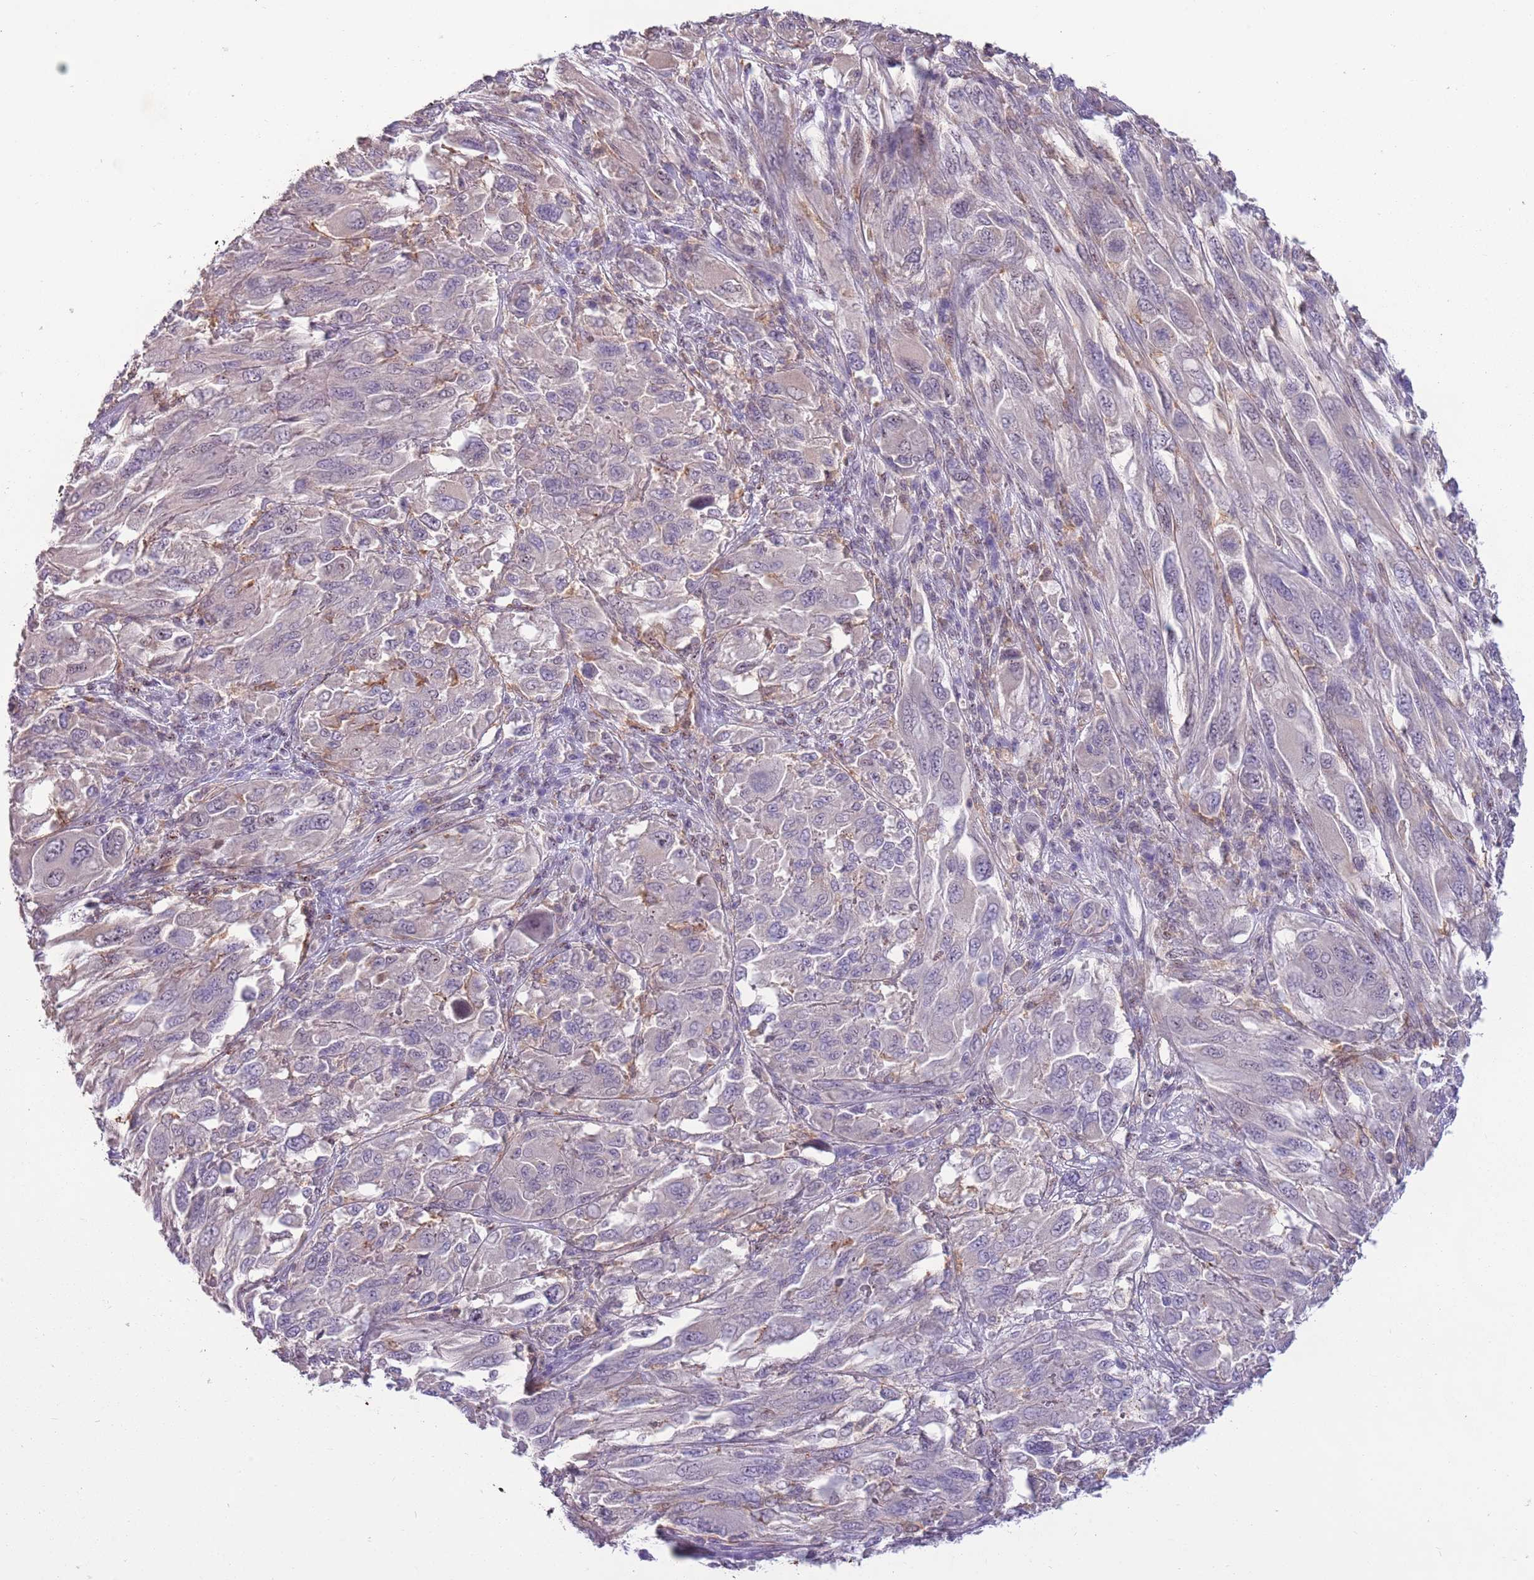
{"staining": {"intensity": "negative", "quantity": "none", "location": "none"}, "tissue": "melanoma", "cell_type": "Tumor cells", "image_type": "cancer", "snomed": [{"axis": "morphology", "description": "Malignant melanoma, NOS"}, {"axis": "topography", "description": "Skin"}], "caption": "Immunohistochemistry of malignant melanoma displays no positivity in tumor cells.", "gene": "CAPN9", "patient": {"sex": "female", "age": 91}}